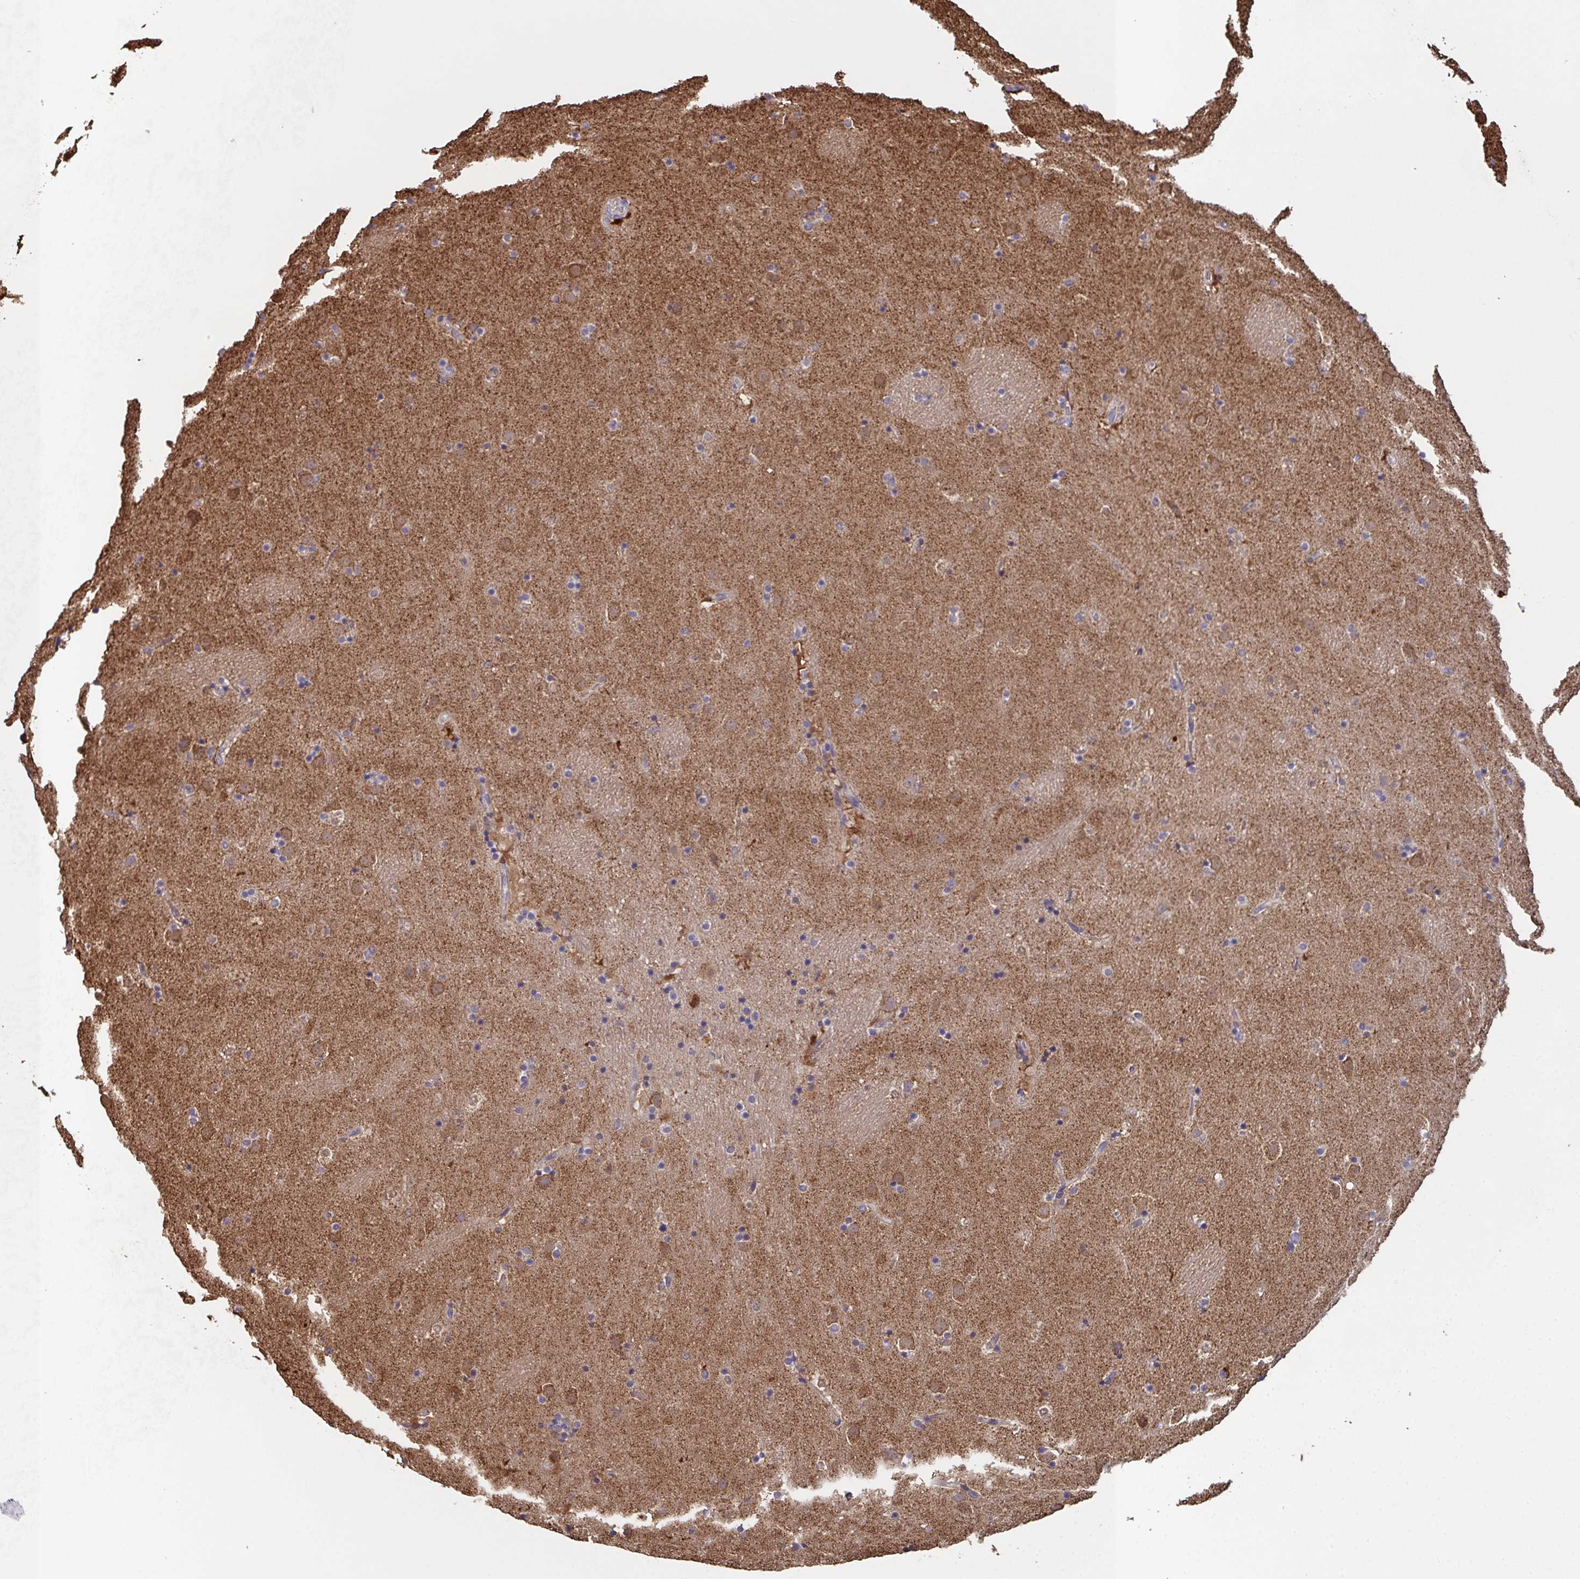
{"staining": {"intensity": "negative", "quantity": "none", "location": "none"}, "tissue": "caudate", "cell_type": "Glial cells", "image_type": "normal", "snomed": [{"axis": "morphology", "description": "Normal tissue, NOS"}, {"axis": "topography", "description": "Lateral ventricle wall"}], "caption": "The immunohistochemistry (IHC) image has no significant expression in glial cells of caudate. Brightfield microscopy of immunohistochemistry stained with DAB (3,3'-diaminobenzidine) (brown) and hematoxylin (blue), captured at high magnification.", "gene": "MT", "patient": {"sex": "male", "age": 37}}